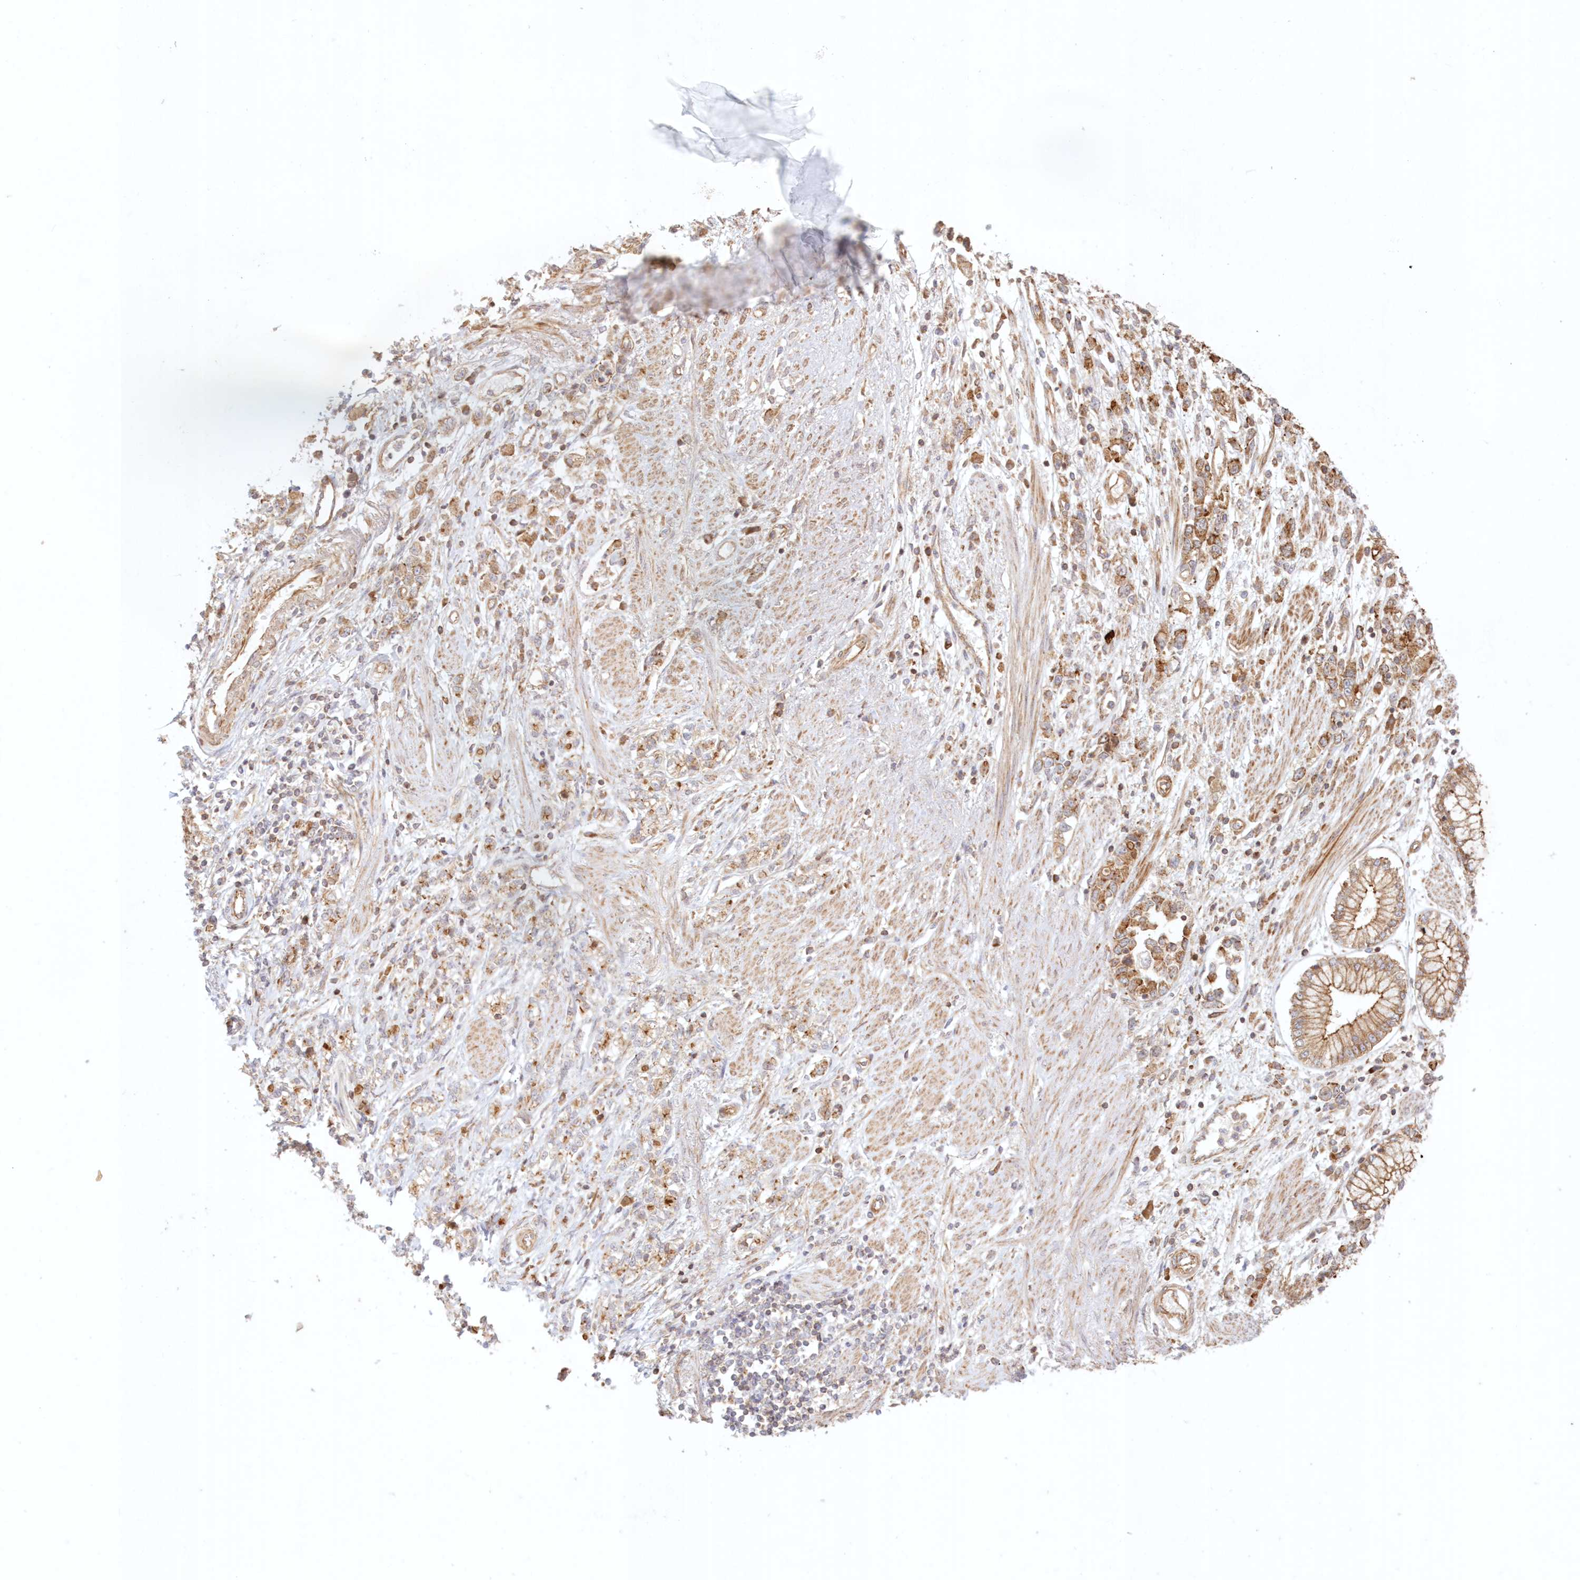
{"staining": {"intensity": "moderate", "quantity": ">75%", "location": "cytoplasmic/membranous"}, "tissue": "stomach cancer", "cell_type": "Tumor cells", "image_type": "cancer", "snomed": [{"axis": "morphology", "description": "Adenocarcinoma, NOS"}, {"axis": "topography", "description": "Stomach"}], "caption": "High-magnification brightfield microscopy of stomach cancer (adenocarcinoma) stained with DAB (brown) and counterstained with hematoxylin (blue). tumor cells exhibit moderate cytoplasmic/membranous positivity is identified in about>75% of cells. (DAB = brown stain, brightfield microscopy at high magnification).", "gene": "KIAA0232", "patient": {"sex": "female", "age": 76}}